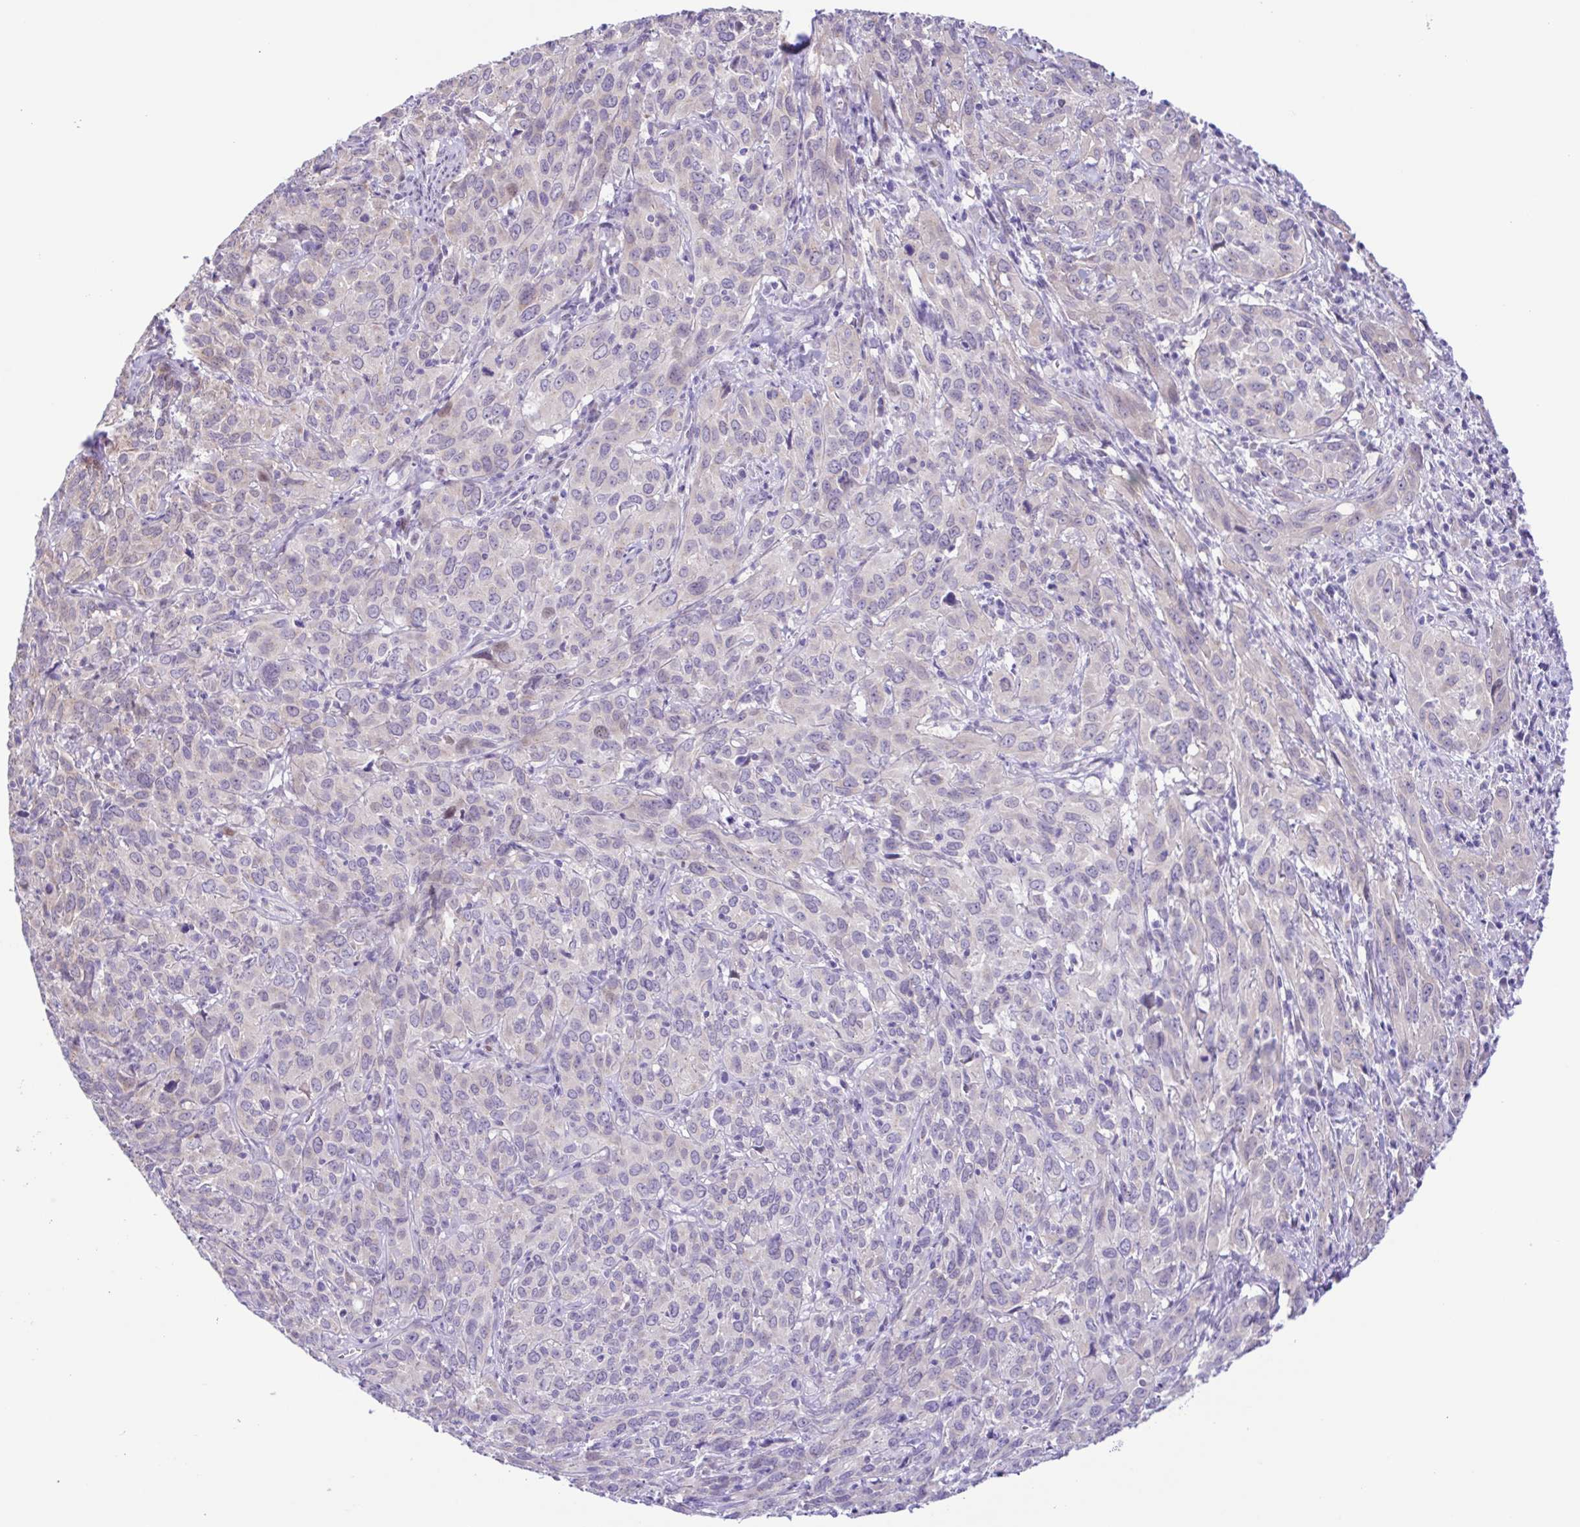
{"staining": {"intensity": "negative", "quantity": "none", "location": "none"}, "tissue": "cervical cancer", "cell_type": "Tumor cells", "image_type": "cancer", "snomed": [{"axis": "morphology", "description": "Squamous cell carcinoma, NOS"}, {"axis": "topography", "description": "Cervix"}], "caption": "This micrograph is of cervical cancer stained with immunohistochemistry to label a protein in brown with the nuclei are counter-stained blue. There is no positivity in tumor cells. (DAB IHC with hematoxylin counter stain).", "gene": "TGM3", "patient": {"sex": "female", "age": 51}}